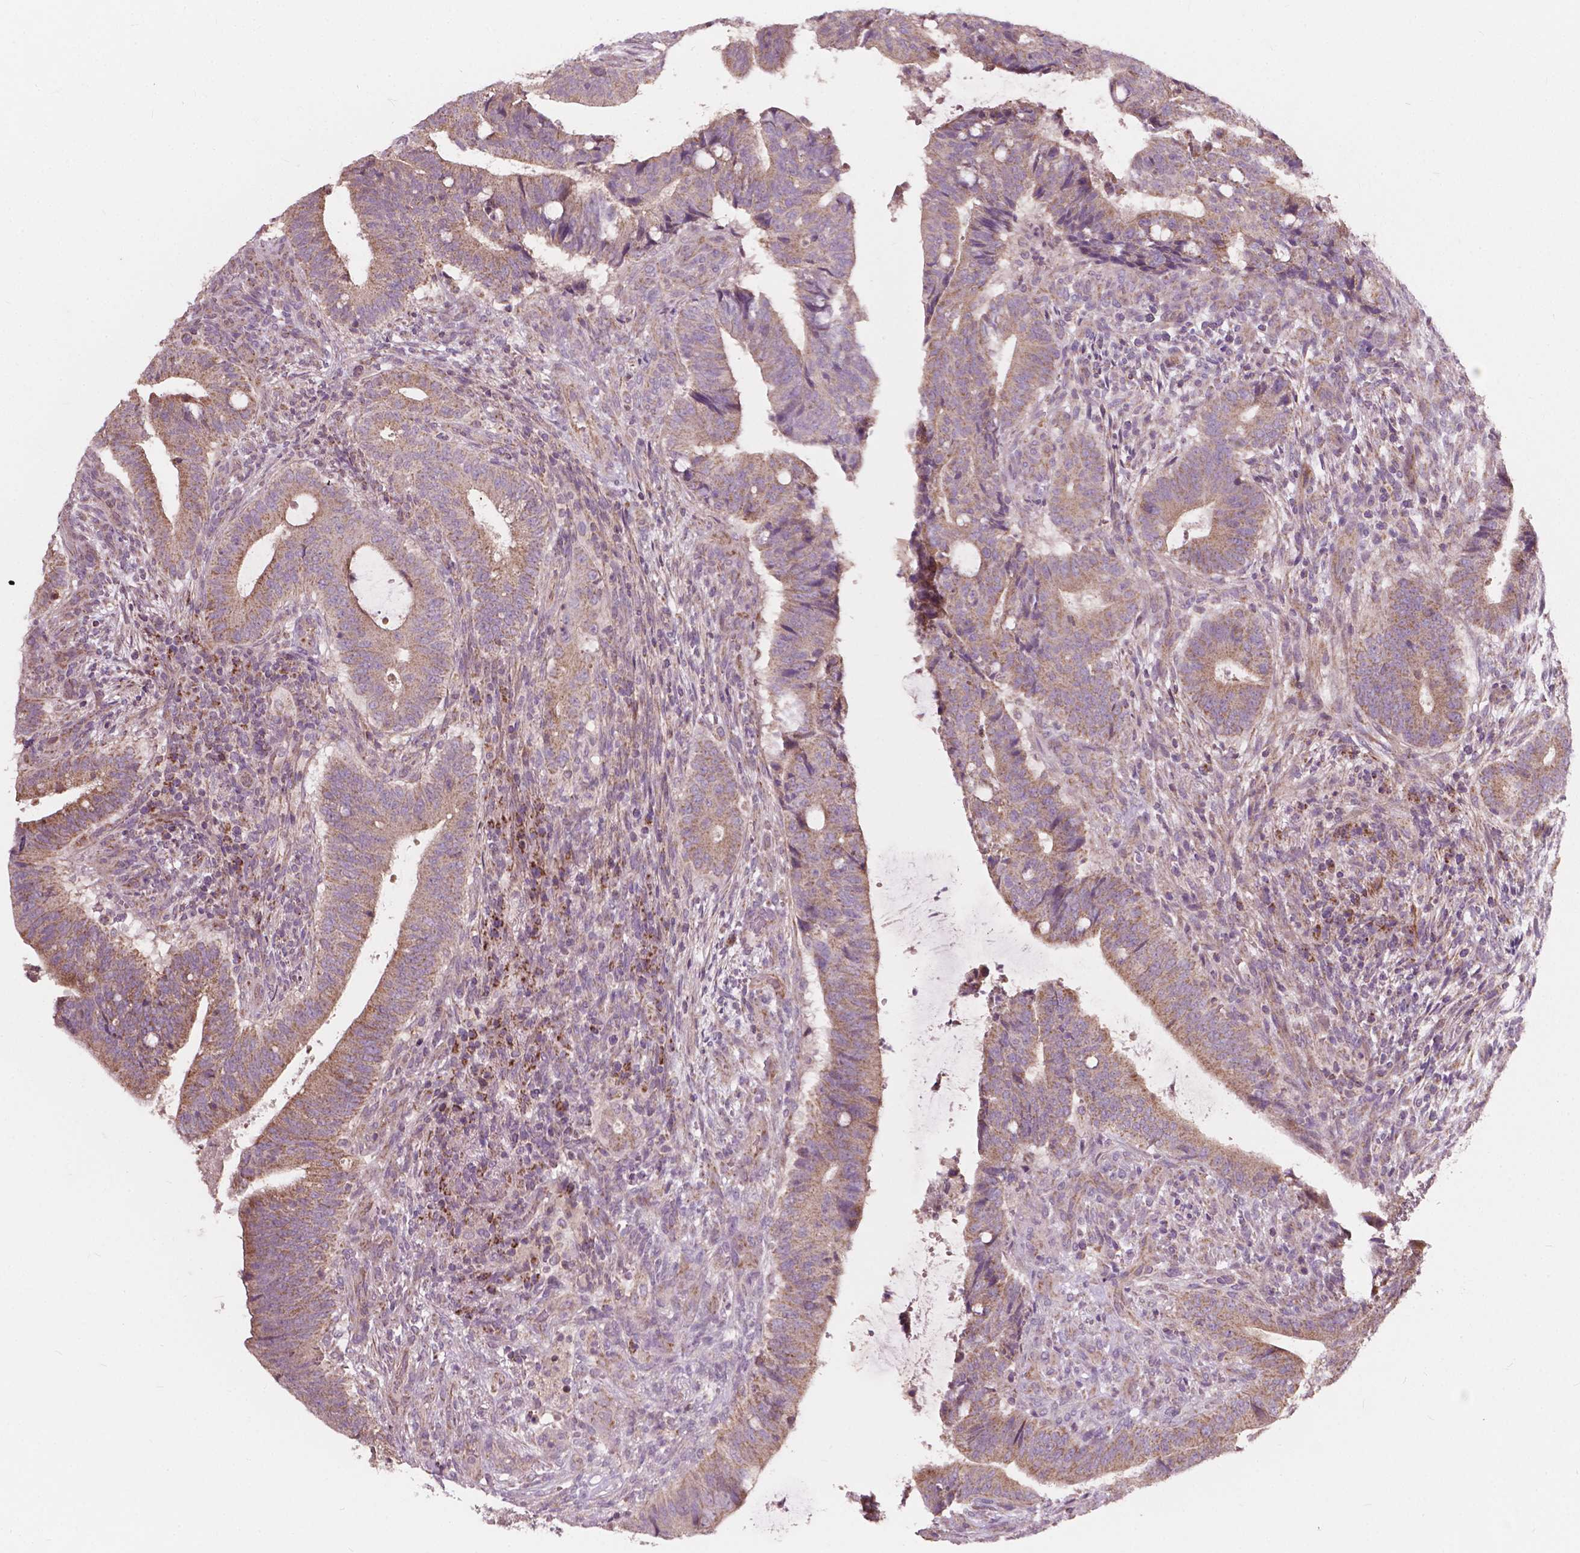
{"staining": {"intensity": "moderate", "quantity": ">75%", "location": "cytoplasmic/membranous"}, "tissue": "colorectal cancer", "cell_type": "Tumor cells", "image_type": "cancer", "snomed": [{"axis": "morphology", "description": "Adenocarcinoma, NOS"}, {"axis": "topography", "description": "Colon"}], "caption": "This micrograph shows IHC staining of human adenocarcinoma (colorectal), with medium moderate cytoplasmic/membranous expression in about >75% of tumor cells.", "gene": "NDUFA10", "patient": {"sex": "female", "age": 43}}